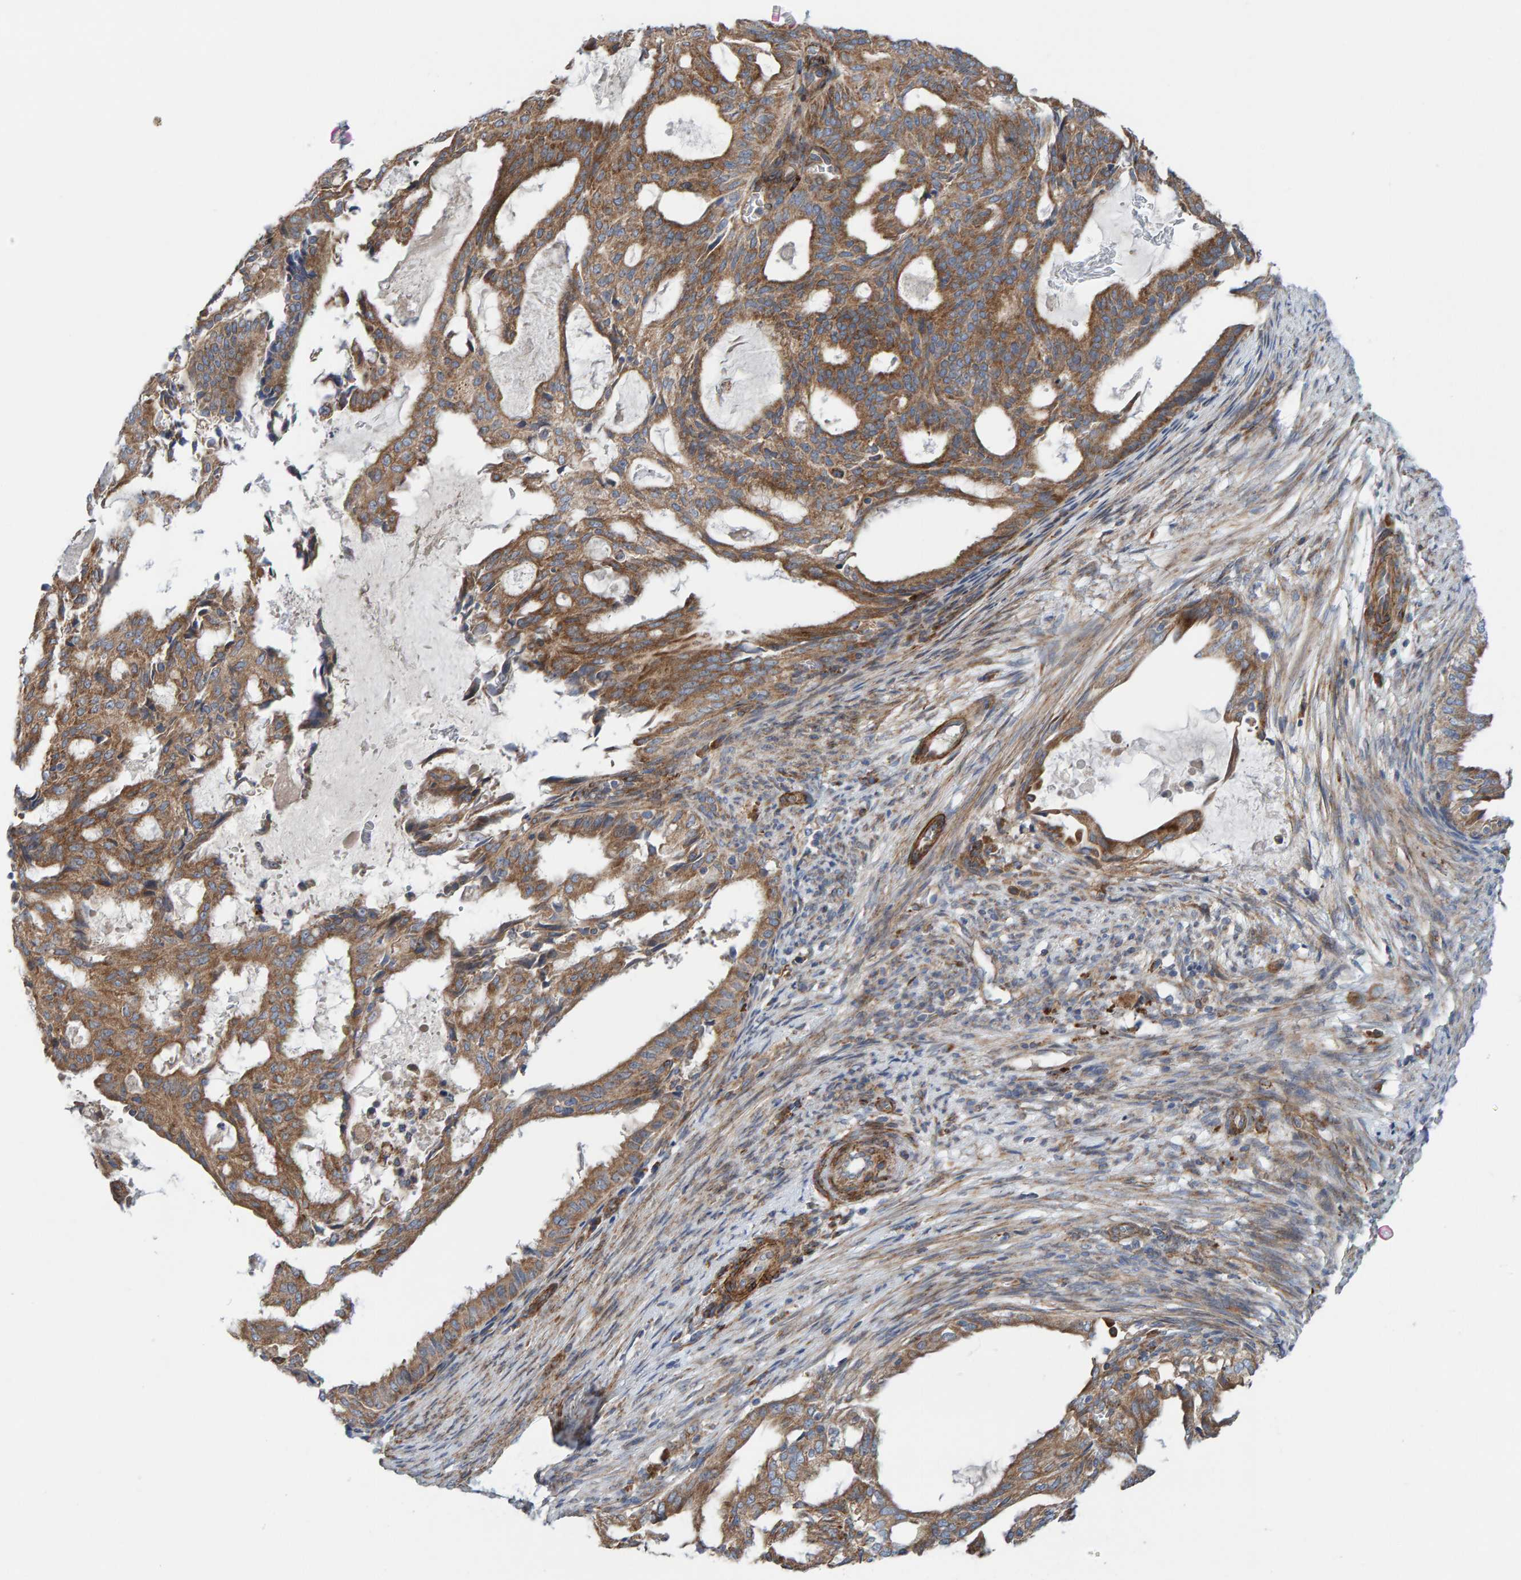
{"staining": {"intensity": "moderate", "quantity": ">75%", "location": "cytoplasmic/membranous"}, "tissue": "endometrial cancer", "cell_type": "Tumor cells", "image_type": "cancer", "snomed": [{"axis": "morphology", "description": "Adenocarcinoma, NOS"}, {"axis": "topography", "description": "Endometrium"}], "caption": "About >75% of tumor cells in human endometrial cancer (adenocarcinoma) reveal moderate cytoplasmic/membranous protein positivity as visualized by brown immunohistochemical staining.", "gene": "CDK5RAP3", "patient": {"sex": "female", "age": 58}}